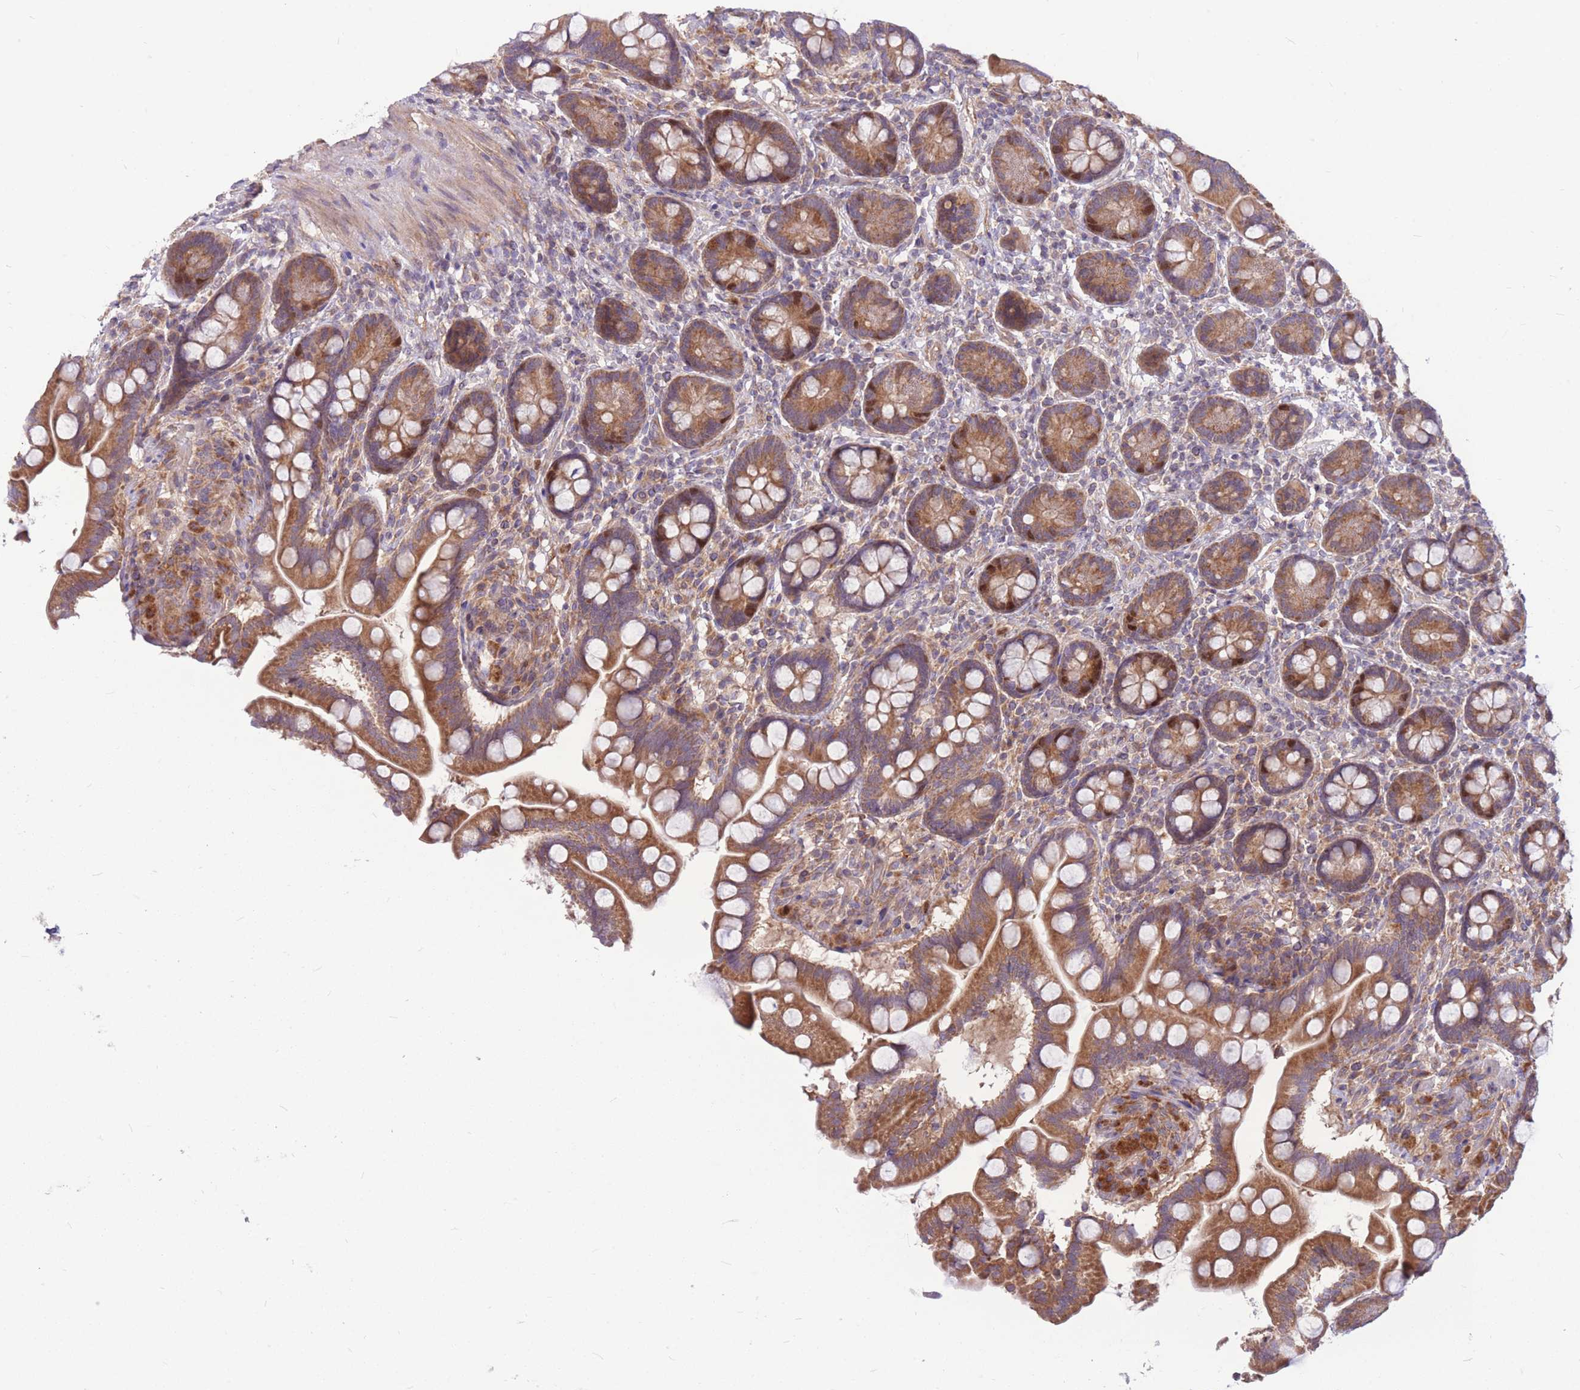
{"staining": {"intensity": "moderate", "quantity": ">75%", "location": "cytoplasmic/membranous,nuclear"}, "tissue": "small intestine", "cell_type": "Glandular cells", "image_type": "normal", "snomed": [{"axis": "morphology", "description": "Normal tissue, NOS"}, {"axis": "topography", "description": "Small intestine"}], "caption": "Small intestine stained with IHC demonstrates moderate cytoplasmic/membranous,nuclear staining in about >75% of glandular cells. The staining was performed using DAB to visualize the protein expression in brown, while the nuclei were stained in blue with hematoxylin (Magnification: 20x).", "gene": "GMNN", "patient": {"sex": "female", "age": 64}}